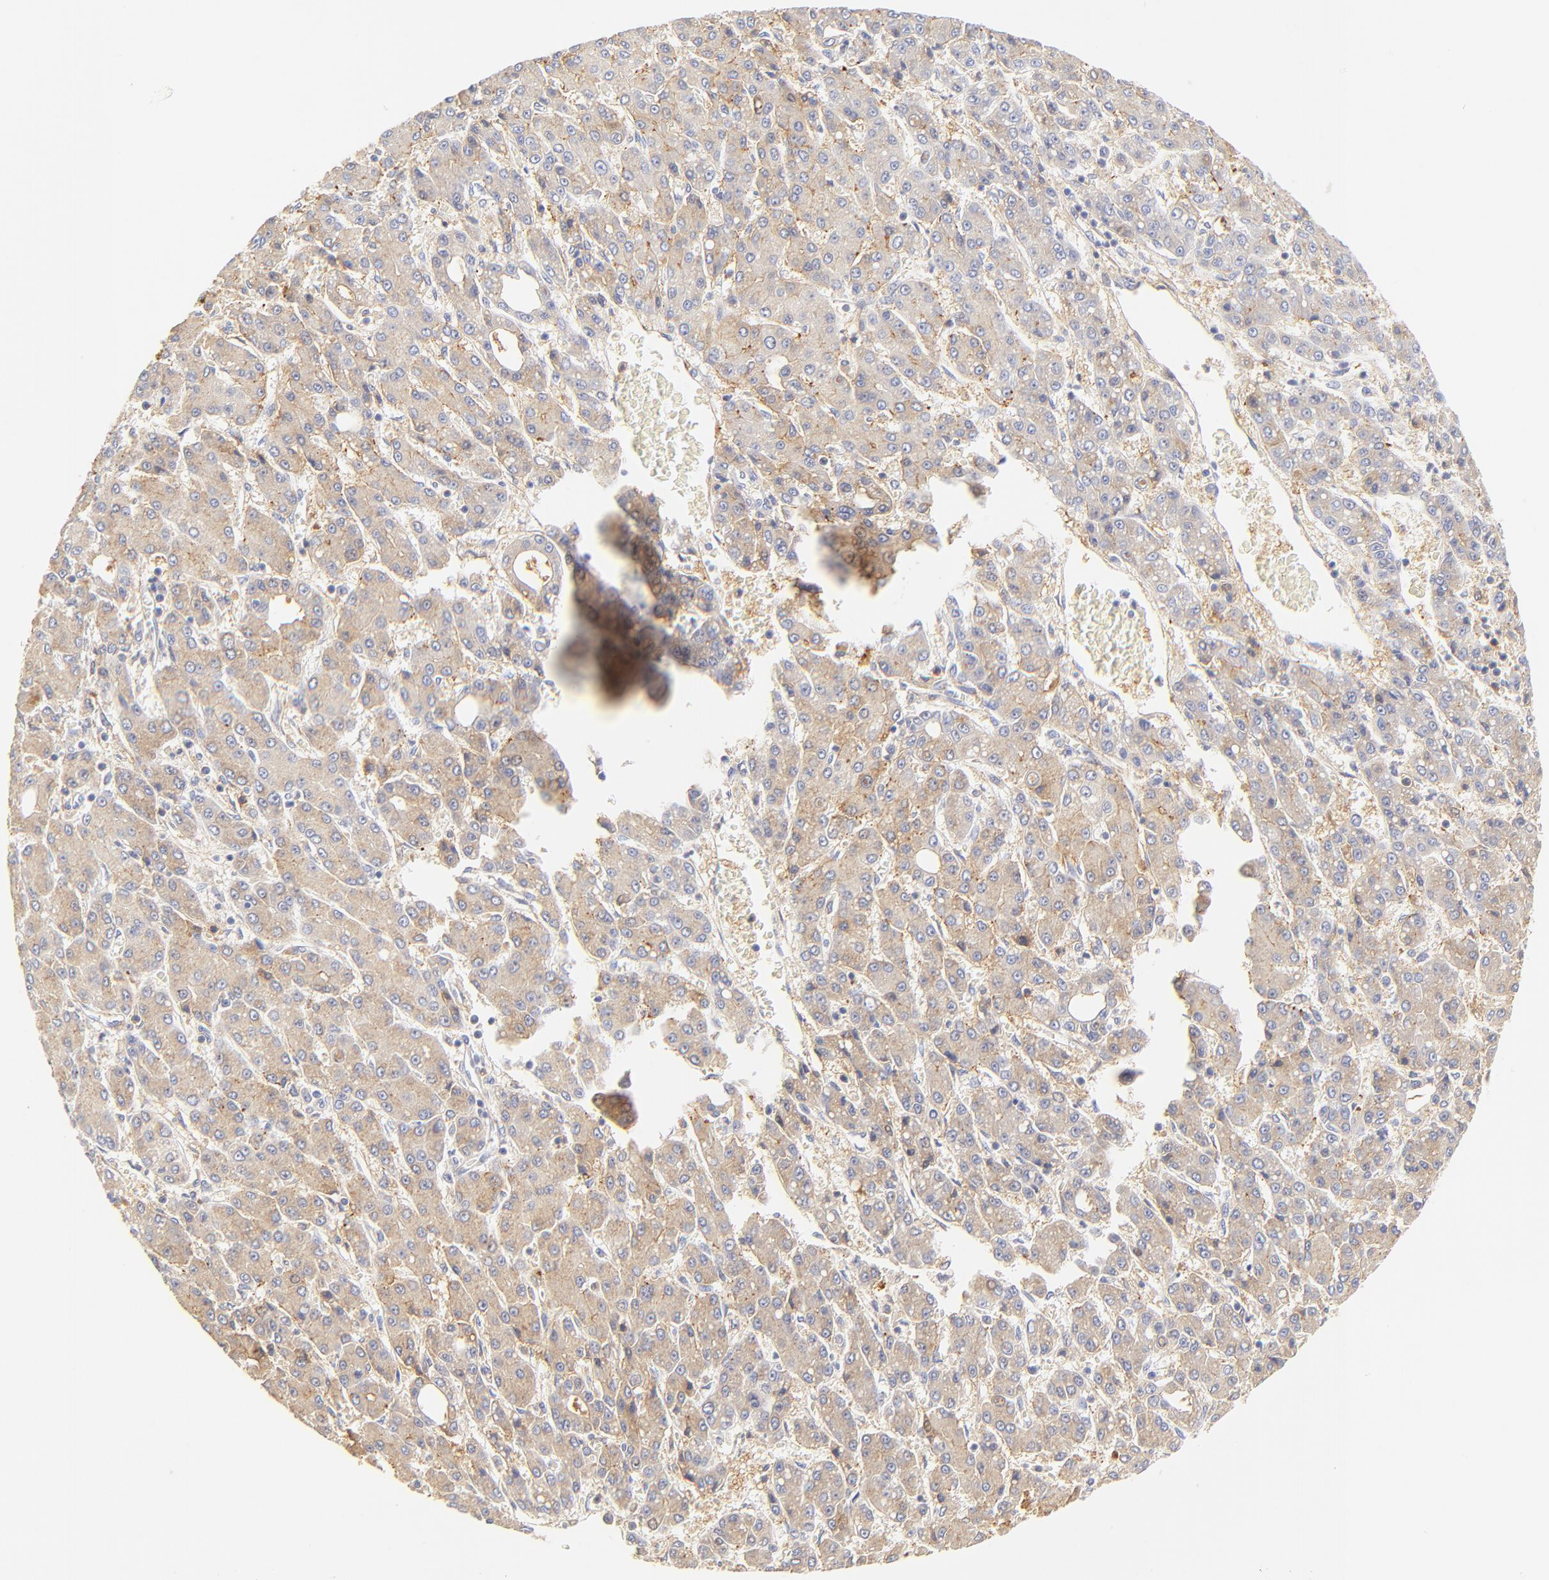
{"staining": {"intensity": "weak", "quantity": ">75%", "location": "cytoplasmic/membranous"}, "tissue": "liver cancer", "cell_type": "Tumor cells", "image_type": "cancer", "snomed": [{"axis": "morphology", "description": "Carcinoma, Hepatocellular, NOS"}, {"axis": "topography", "description": "Liver"}], "caption": "IHC (DAB (3,3'-diaminobenzidine)) staining of liver cancer reveals weak cytoplasmic/membranous protein staining in approximately >75% of tumor cells.", "gene": "MDGA2", "patient": {"sex": "male", "age": 69}}